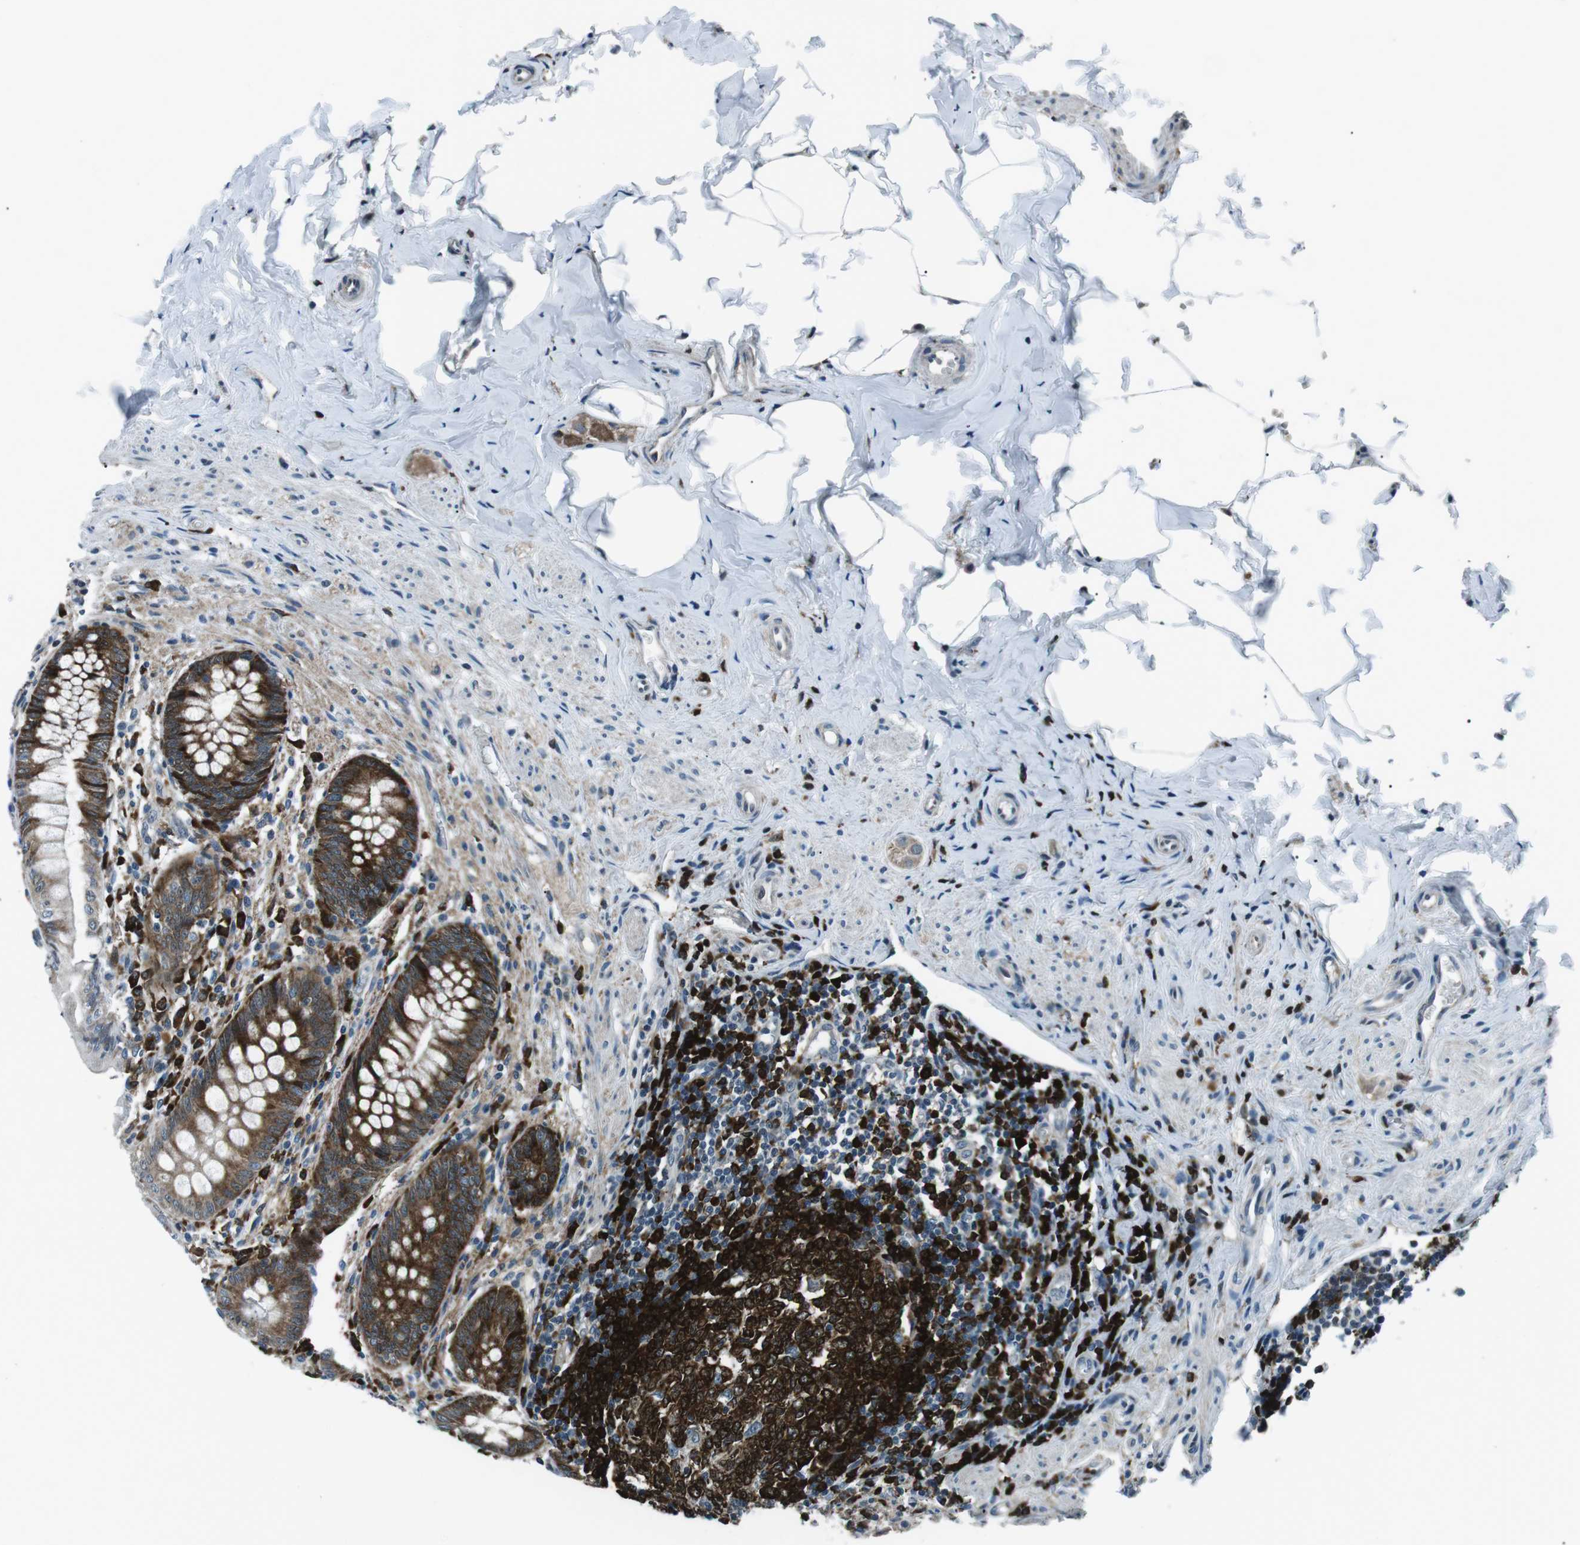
{"staining": {"intensity": "moderate", "quantity": ">75%", "location": "cytoplasmic/membranous"}, "tissue": "appendix", "cell_type": "Glandular cells", "image_type": "normal", "snomed": [{"axis": "morphology", "description": "Normal tissue, NOS"}, {"axis": "topography", "description": "Appendix"}], "caption": "Appendix stained with DAB (3,3'-diaminobenzidine) immunohistochemistry displays medium levels of moderate cytoplasmic/membranous positivity in about >75% of glandular cells.", "gene": "BLNK", "patient": {"sex": "male", "age": 56}}